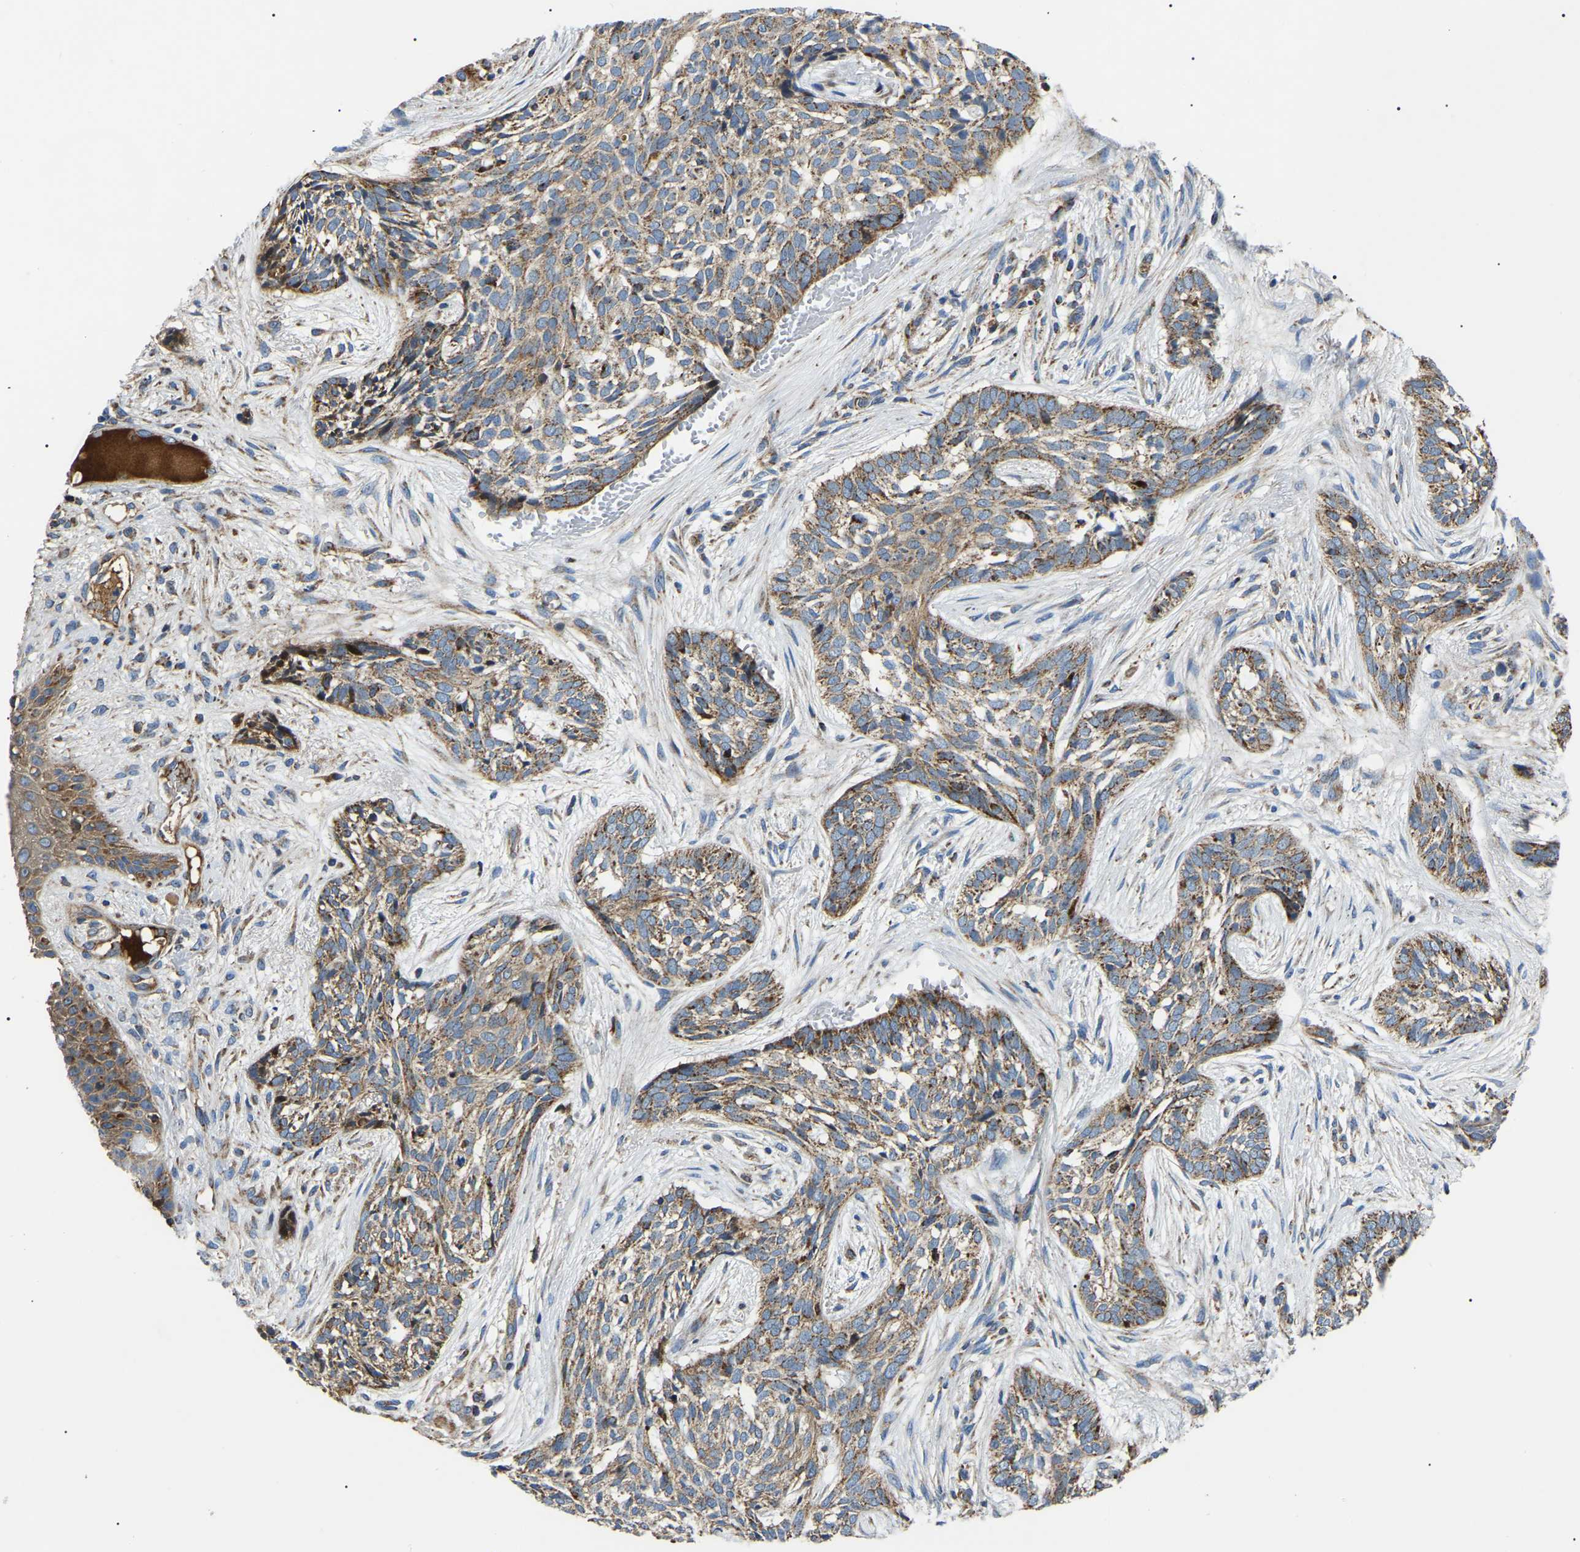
{"staining": {"intensity": "moderate", "quantity": ">75%", "location": "cytoplasmic/membranous"}, "tissue": "skin cancer", "cell_type": "Tumor cells", "image_type": "cancer", "snomed": [{"axis": "morphology", "description": "Basal cell carcinoma"}, {"axis": "topography", "description": "Skin"}], "caption": "Moderate cytoplasmic/membranous staining for a protein is appreciated in approximately >75% of tumor cells of skin cancer (basal cell carcinoma) using immunohistochemistry (IHC).", "gene": "PPM1E", "patient": {"sex": "female", "age": 88}}